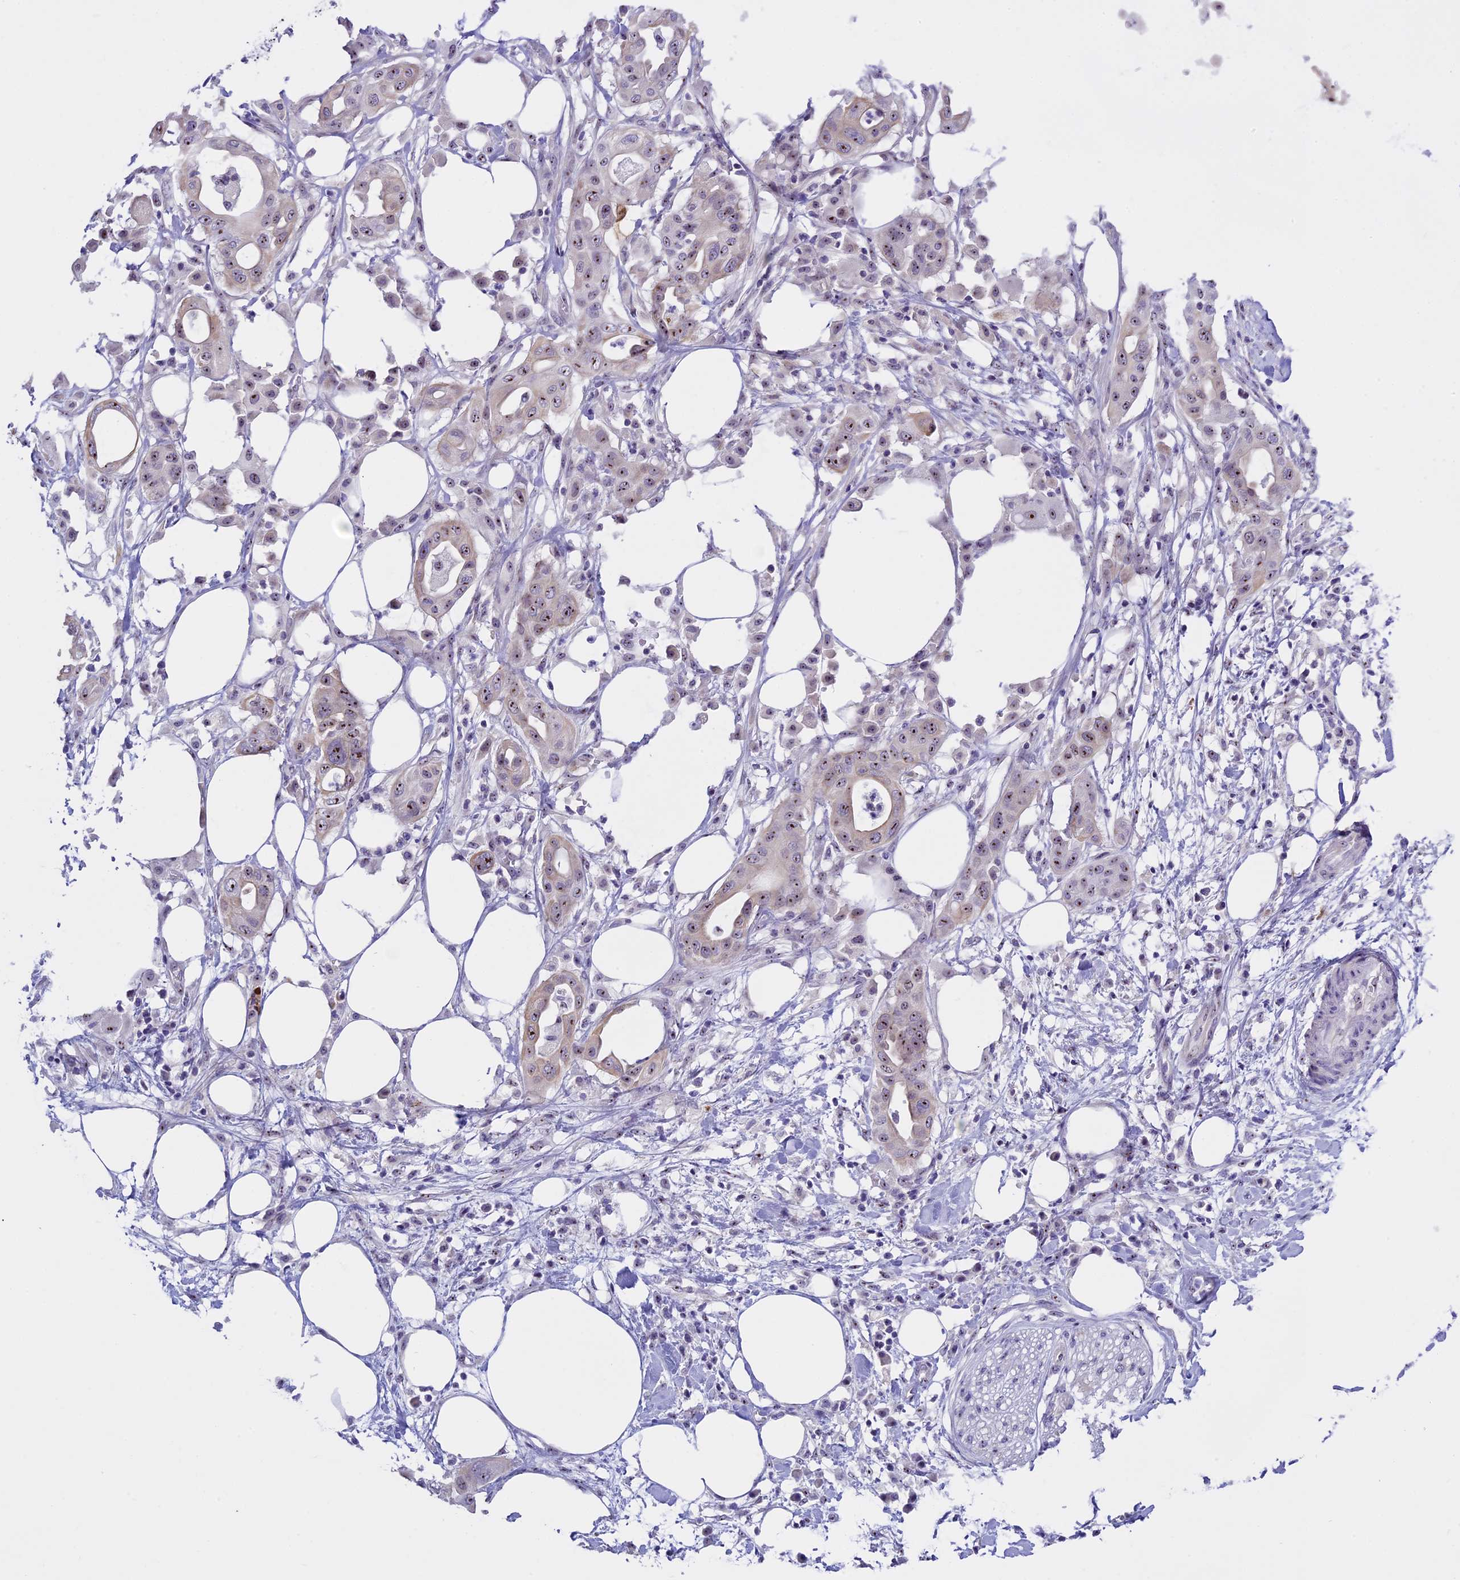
{"staining": {"intensity": "moderate", "quantity": ">75%", "location": "nuclear"}, "tissue": "pancreatic cancer", "cell_type": "Tumor cells", "image_type": "cancer", "snomed": [{"axis": "morphology", "description": "Adenocarcinoma, NOS"}, {"axis": "topography", "description": "Pancreas"}], "caption": "Human pancreatic adenocarcinoma stained with a protein marker exhibits moderate staining in tumor cells.", "gene": "TBL3", "patient": {"sex": "male", "age": 68}}